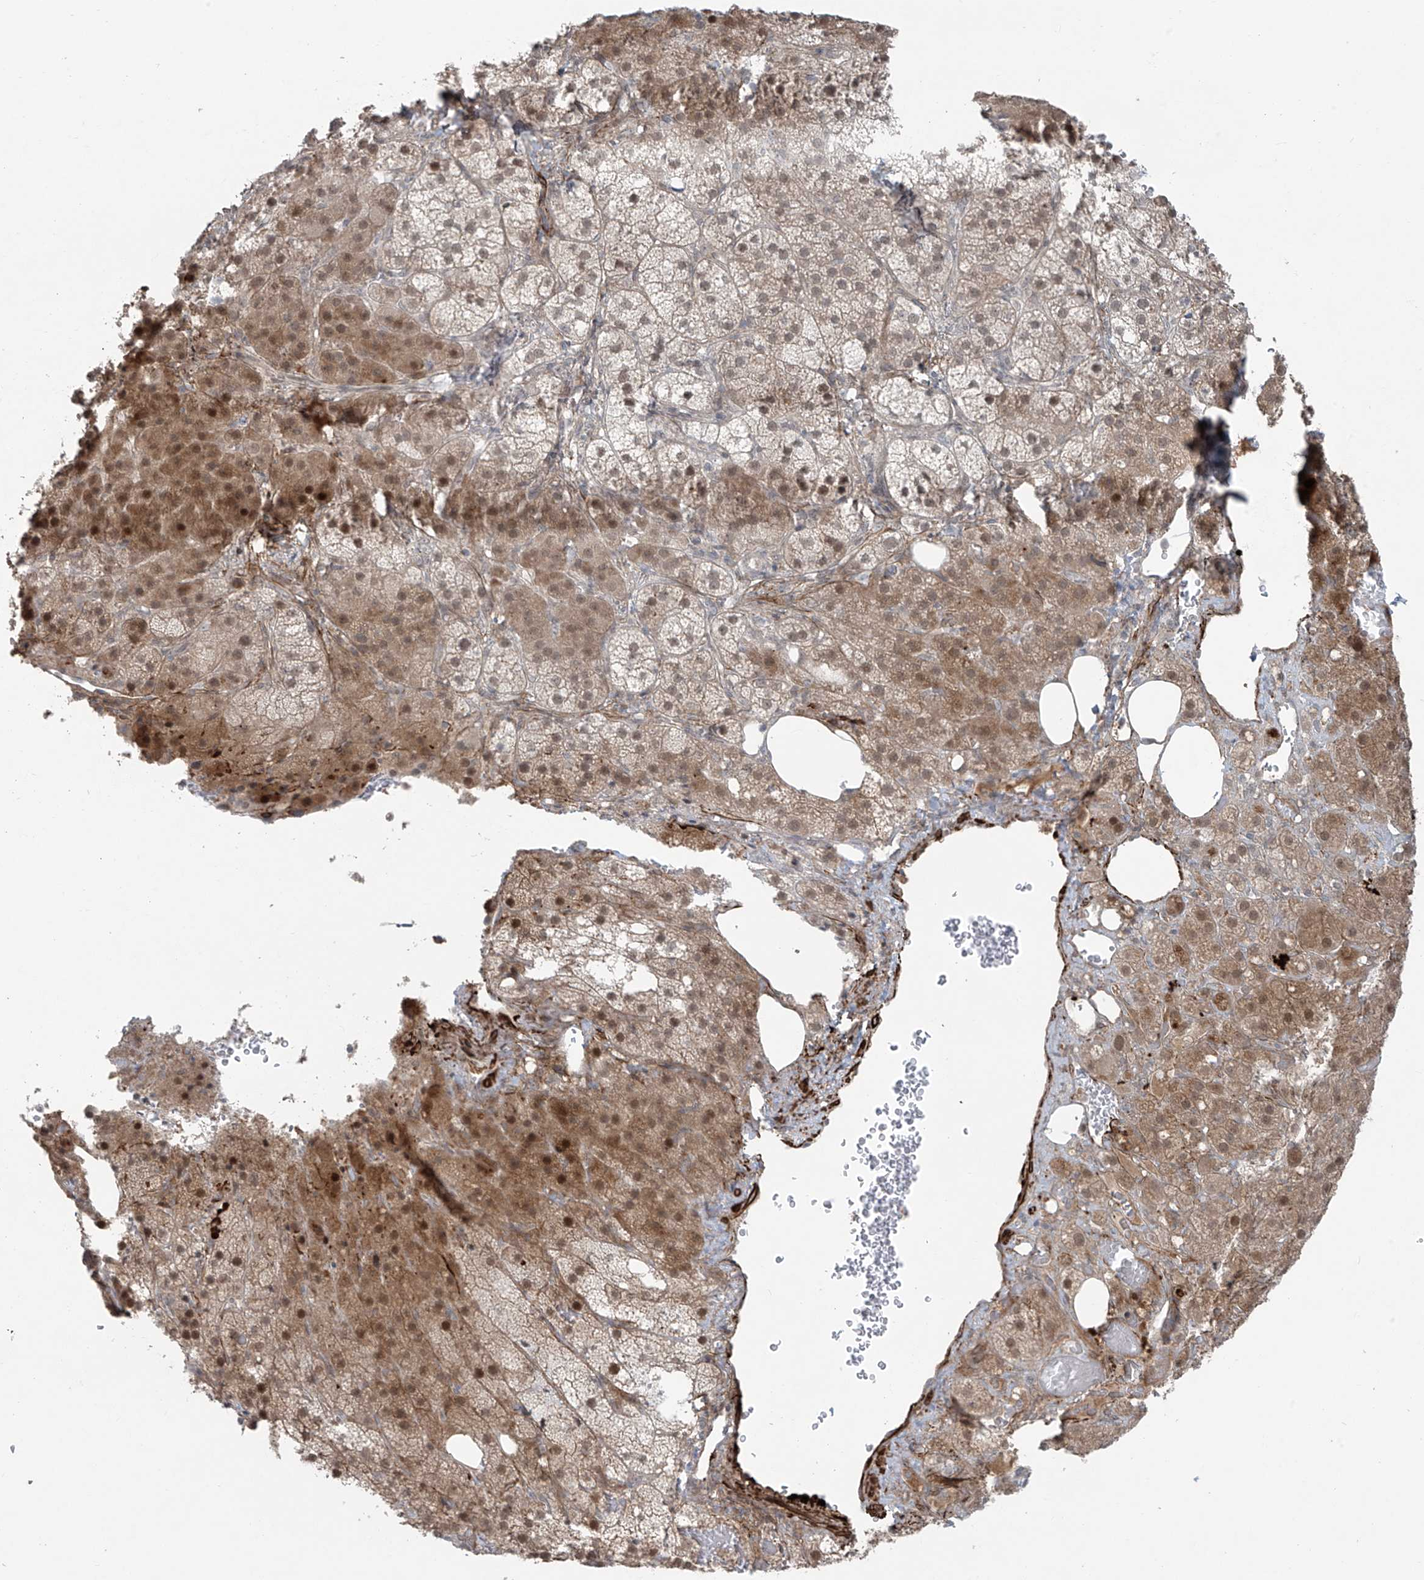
{"staining": {"intensity": "moderate", "quantity": "25%-75%", "location": "cytoplasmic/membranous,nuclear"}, "tissue": "adrenal gland", "cell_type": "Glandular cells", "image_type": "normal", "snomed": [{"axis": "morphology", "description": "Normal tissue, NOS"}, {"axis": "topography", "description": "Adrenal gland"}], "caption": "Normal adrenal gland was stained to show a protein in brown. There is medium levels of moderate cytoplasmic/membranous,nuclear expression in about 25%-75% of glandular cells. (DAB IHC with brightfield microscopy, high magnification).", "gene": "RASGEF1A", "patient": {"sex": "female", "age": 59}}